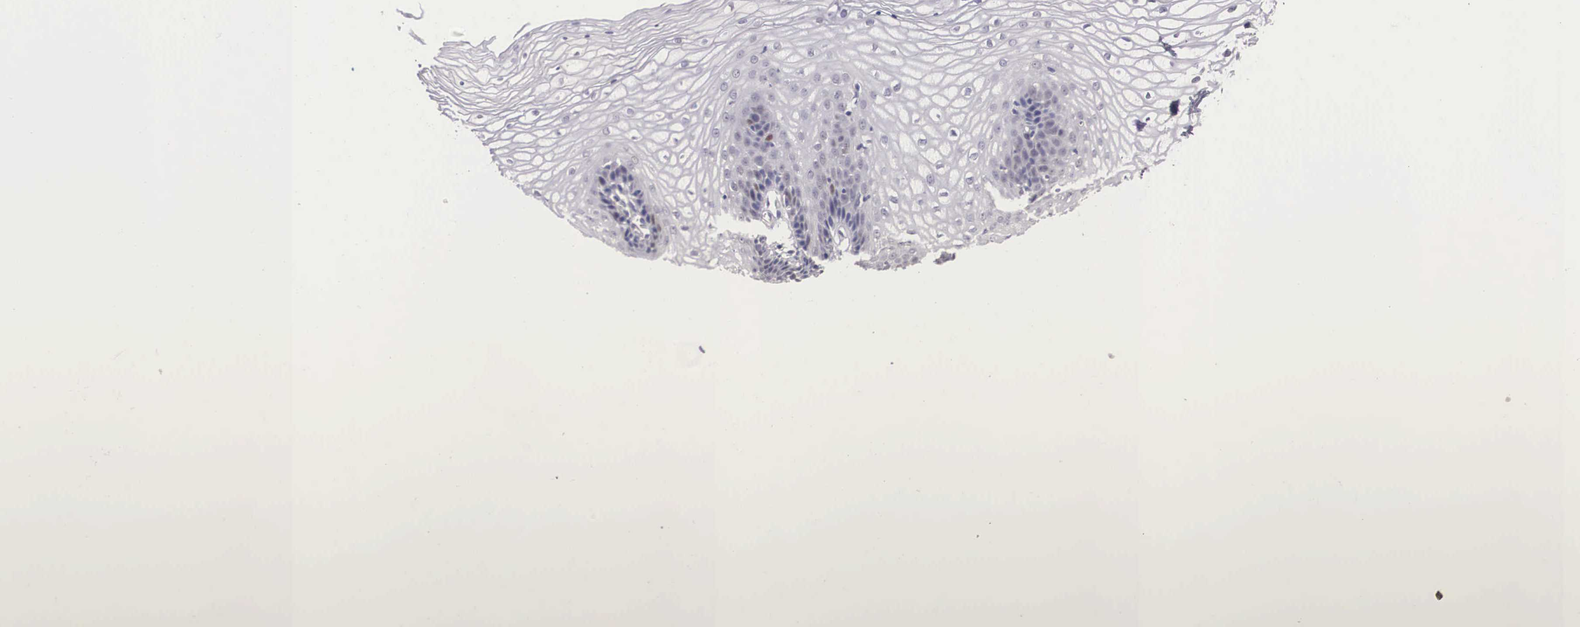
{"staining": {"intensity": "weak", "quantity": "<25%", "location": "cytoplasmic/membranous"}, "tissue": "vagina", "cell_type": "Squamous epithelial cells", "image_type": "normal", "snomed": [{"axis": "morphology", "description": "Normal tissue, NOS"}, {"axis": "topography", "description": "Vagina"}], "caption": "High magnification brightfield microscopy of unremarkable vagina stained with DAB (brown) and counterstained with hematoxylin (blue): squamous epithelial cells show no significant staining.", "gene": "ENOX2", "patient": {"sex": "female", "age": 34}}